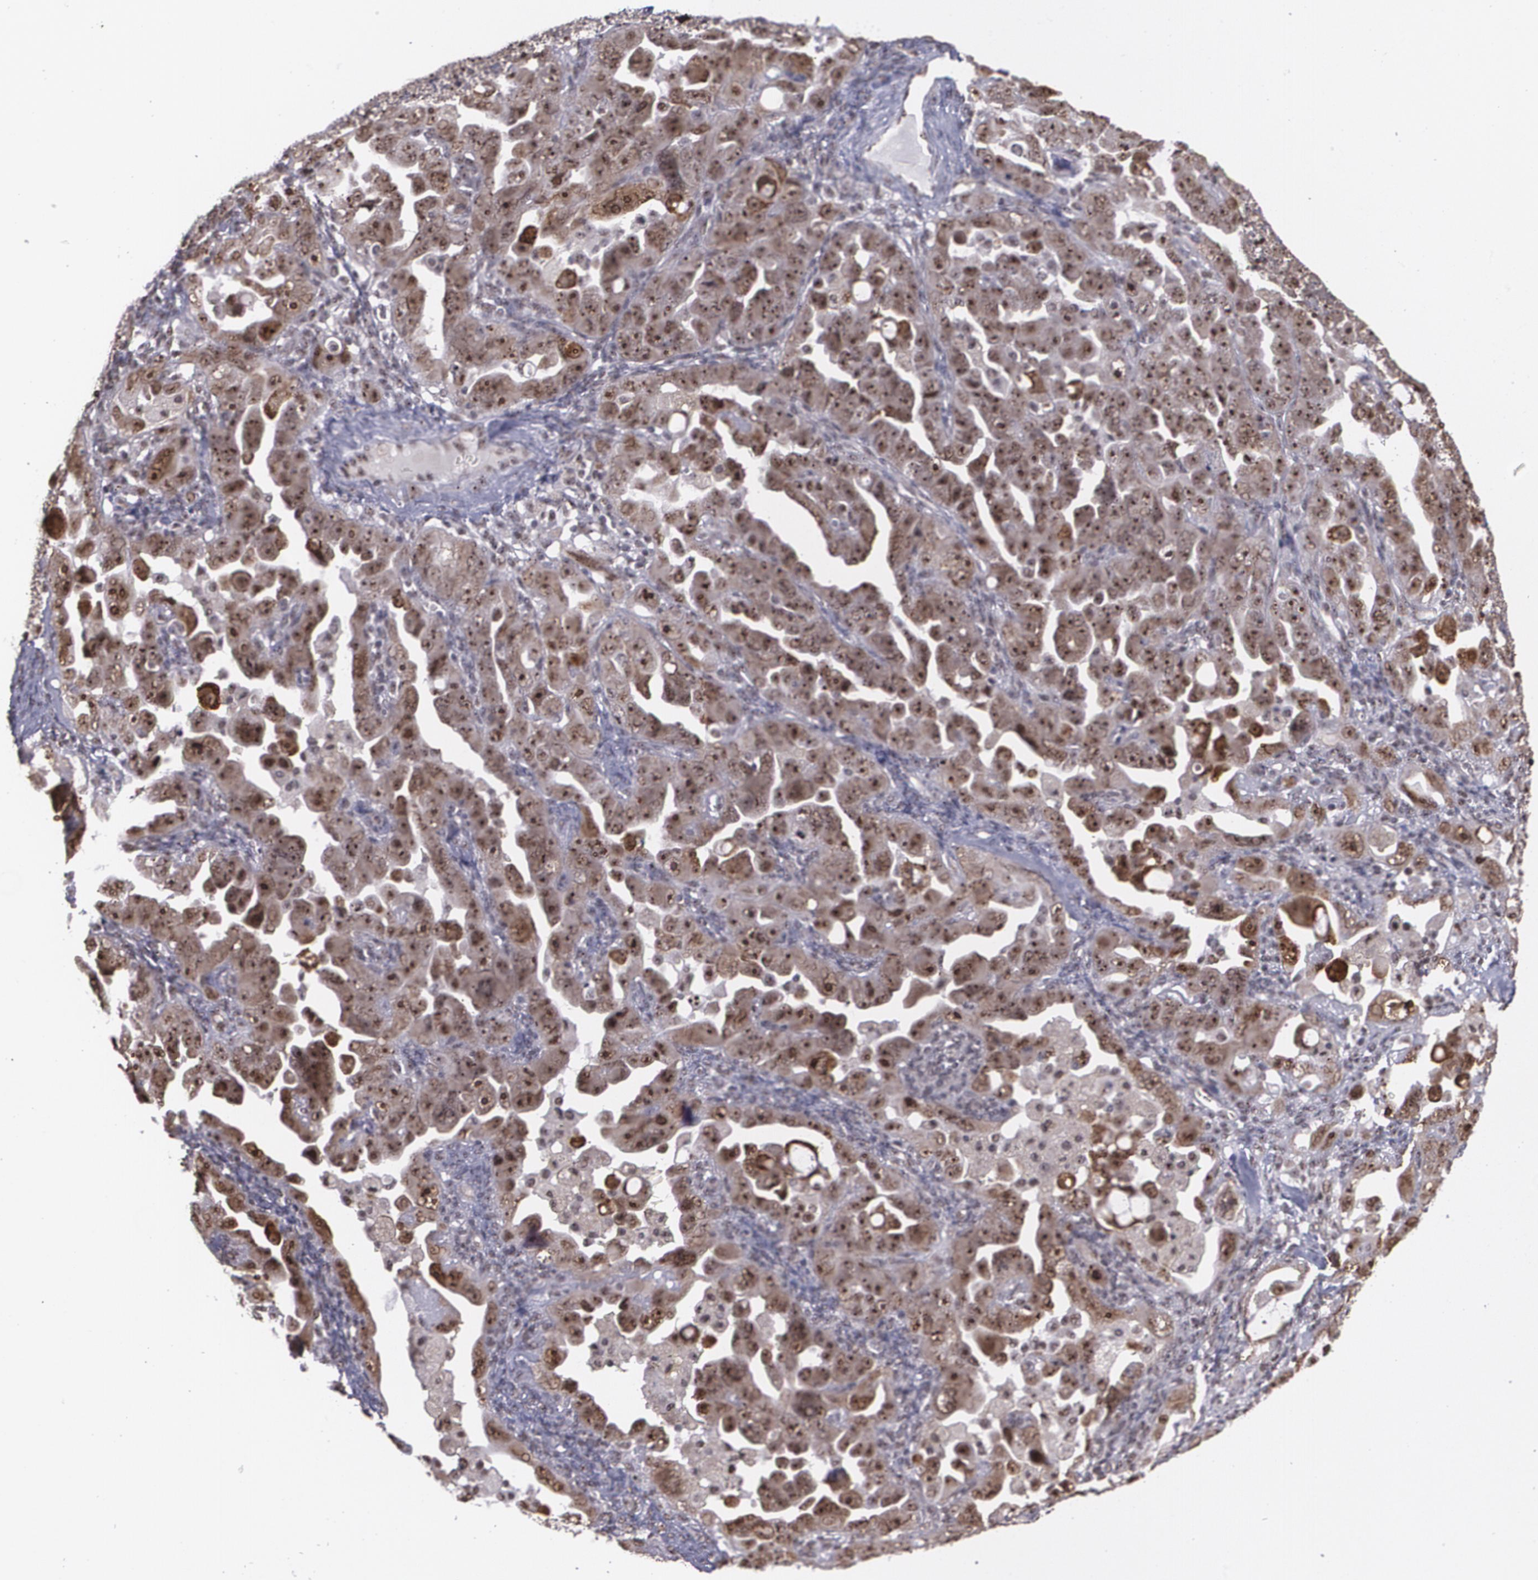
{"staining": {"intensity": "strong", "quantity": ">75%", "location": "cytoplasmic/membranous,nuclear"}, "tissue": "ovarian cancer", "cell_type": "Tumor cells", "image_type": "cancer", "snomed": [{"axis": "morphology", "description": "Cystadenocarcinoma, serous, NOS"}, {"axis": "topography", "description": "Ovary"}], "caption": "Ovarian serous cystadenocarcinoma stained for a protein displays strong cytoplasmic/membranous and nuclear positivity in tumor cells. (DAB (3,3'-diaminobenzidine) IHC with brightfield microscopy, high magnification).", "gene": "C6orf15", "patient": {"sex": "female", "age": 66}}